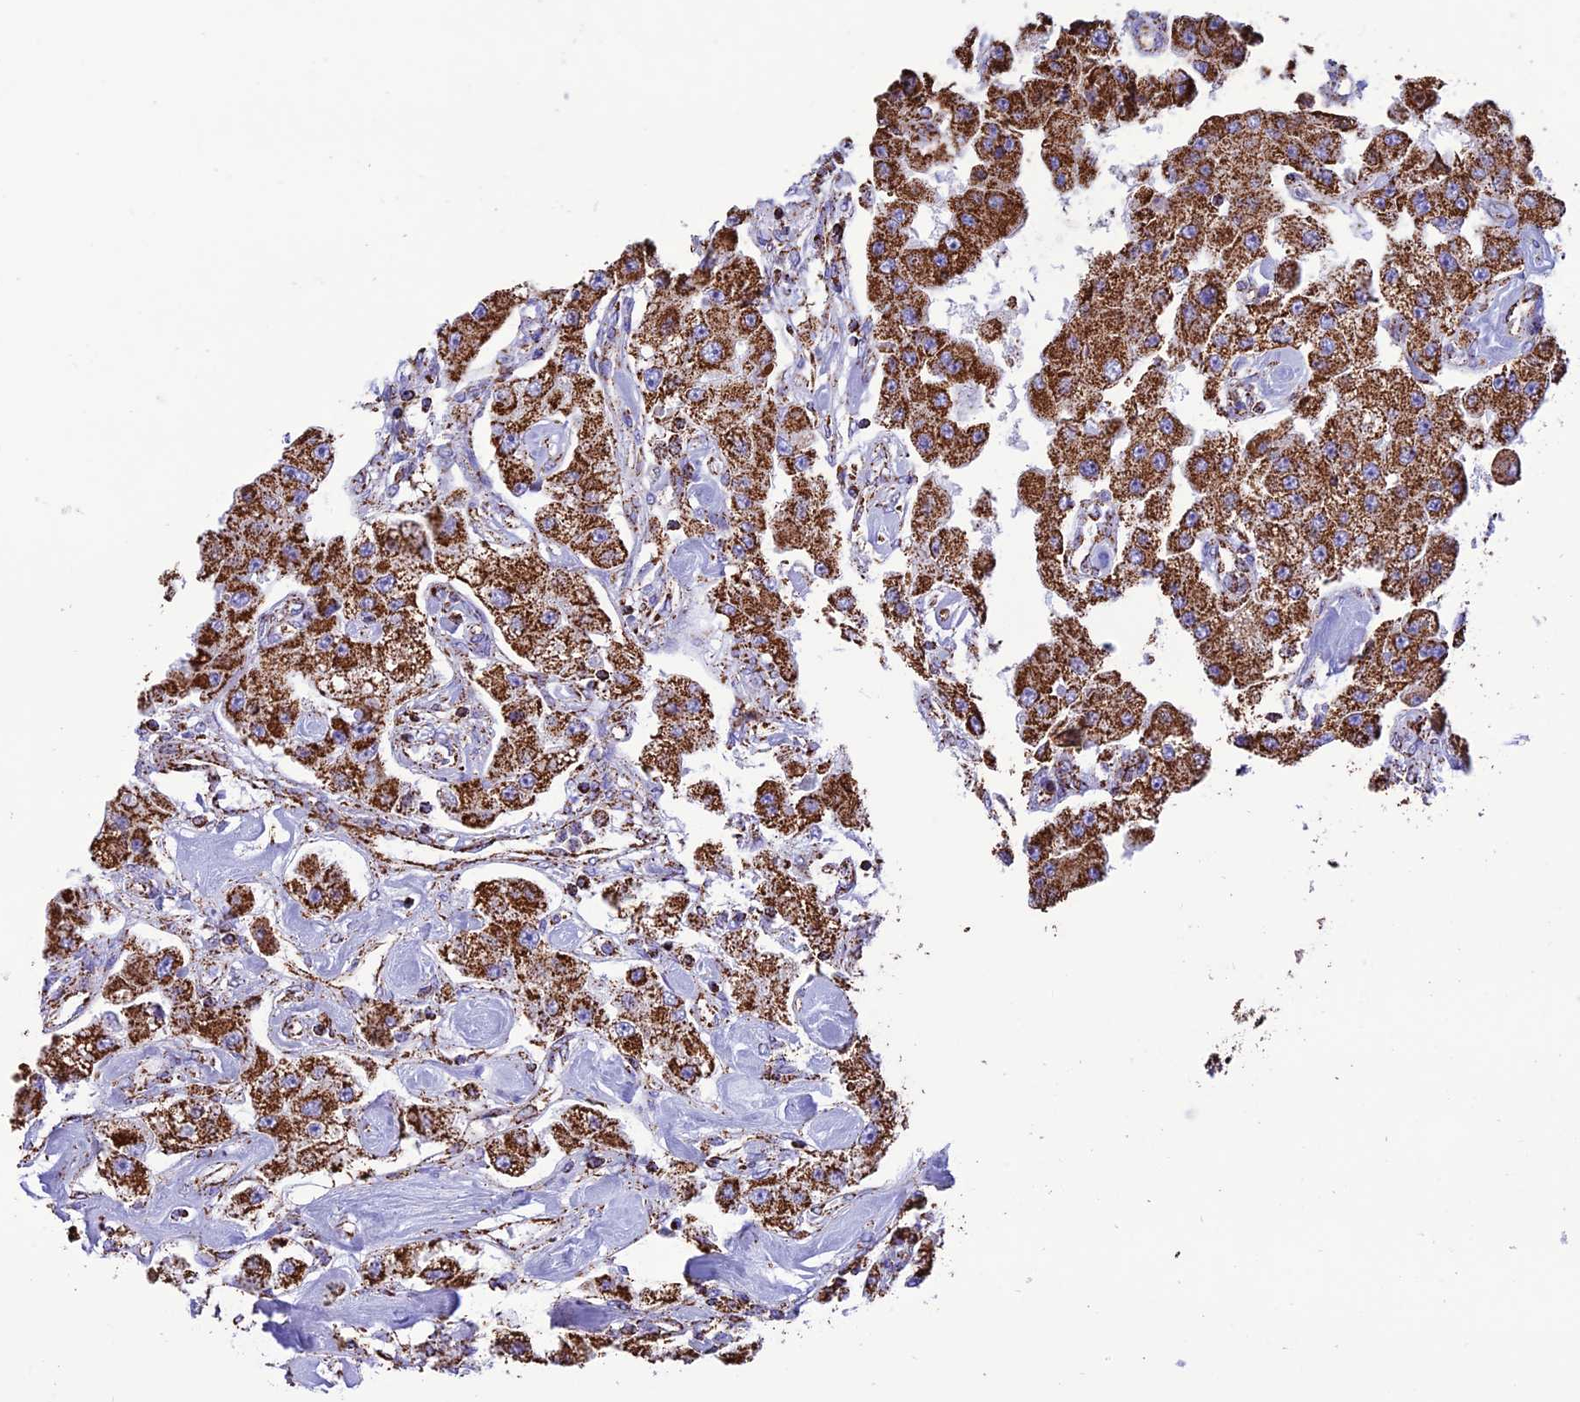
{"staining": {"intensity": "strong", "quantity": ">75%", "location": "cytoplasmic/membranous"}, "tissue": "carcinoid", "cell_type": "Tumor cells", "image_type": "cancer", "snomed": [{"axis": "morphology", "description": "Carcinoid, malignant, NOS"}, {"axis": "topography", "description": "Pancreas"}], "caption": "Immunohistochemical staining of human carcinoid exhibits strong cytoplasmic/membranous protein expression in approximately >75% of tumor cells.", "gene": "NDUFAF1", "patient": {"sex": "male", "age": 41}}